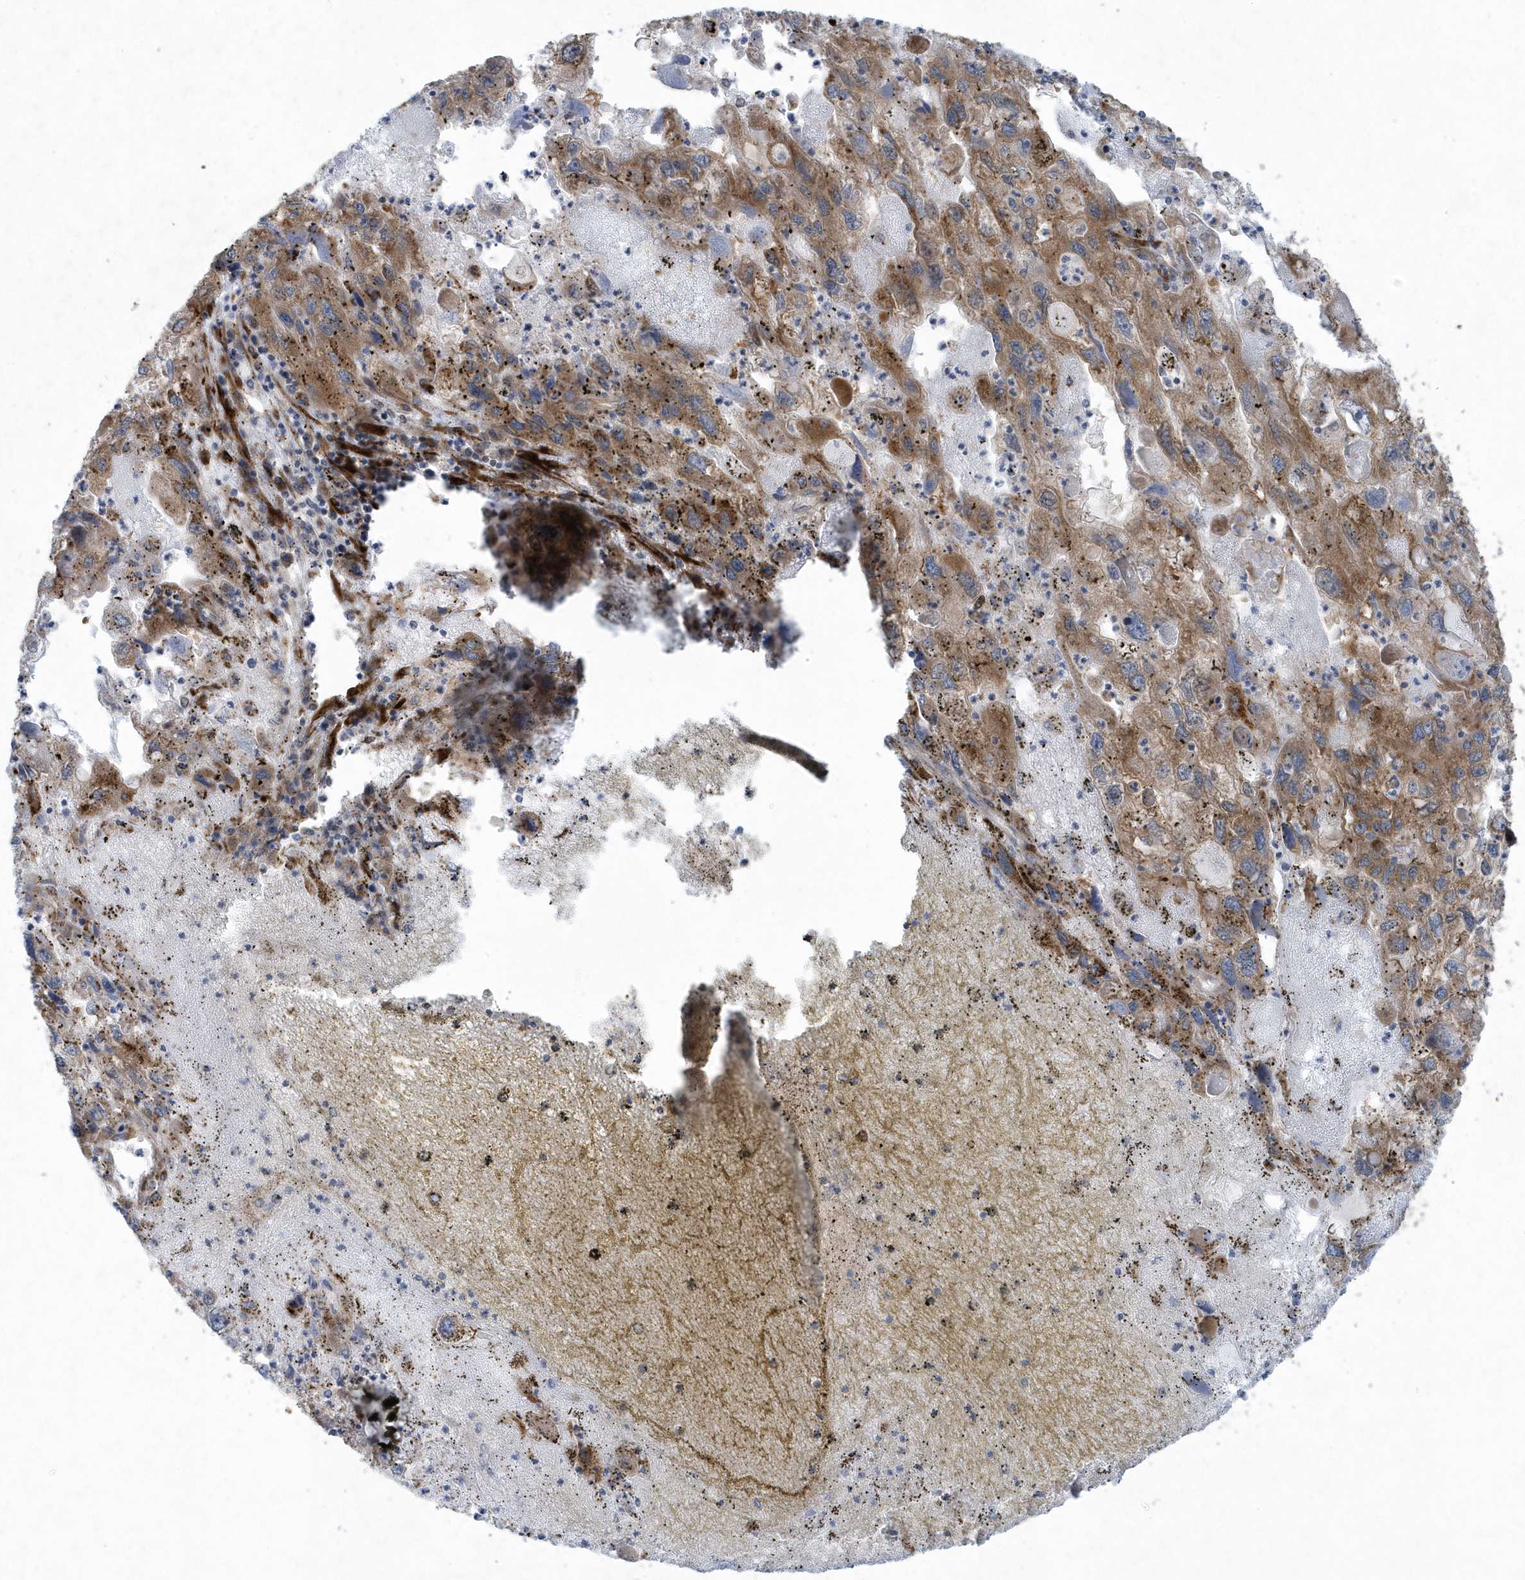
{"staining": {"intensity": "moderate", "quantity": ">75%", "location": "cytoplasmic/membranous"}, "tissue": "endometrial cancer", "cell_type": "Tumor cells", "image_type": "cancer", "snomed": [{"axis": "morphology", "description": "Adenocarcinoma, NOS"}, {"axis": "topography", "description": "Endometrium"}], "caption": "Immunohistochemistry (IHC) micrograph of neoplastic tissue: human adenocarcinoma (endometrial) stained using immunohistochemistry displays medium levels of moderate protein expression localized specifically in the cytoplasmic/membranous of tumor cells, appearing as a cytoplasmic/membranous brown color.", "gene": "FAM98A", "patient": {"sex": "female", "age": 49}}